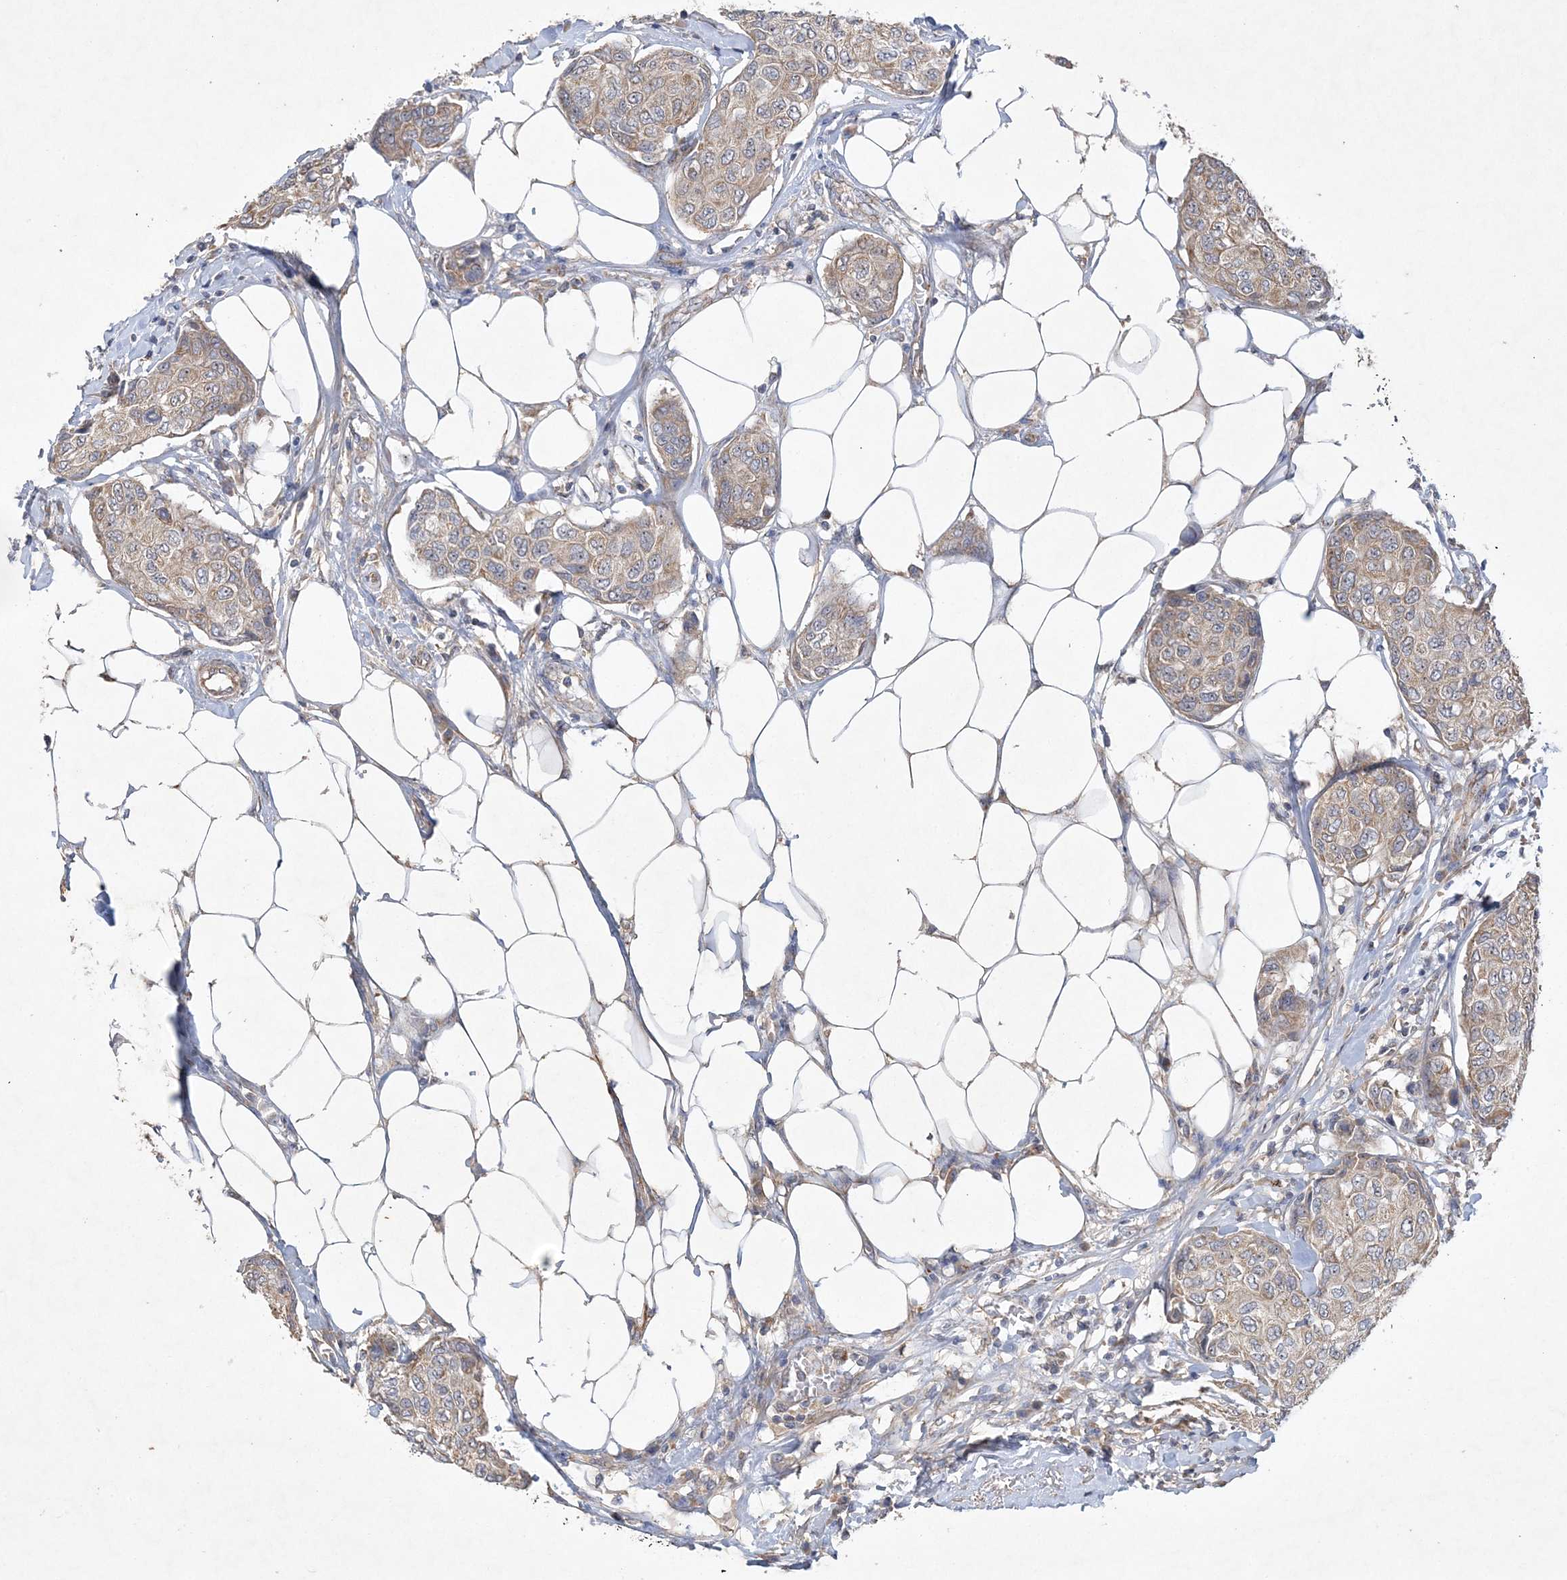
{"staining": {"intensity": "weak", "quantity": ">75%", "location": "cytoplasmic/membranous"}, "tissue": "breast cancer", "cell_type": "Tumor cells", "image_type": "cancer", "snomed": [{"axis": "morphology", "description": "Duct carcinoma"}, {"axis": "topography", "description": "Breast"}], "caption": "Brown immunohistochemical staining in breast invasive ductal carcinoma reveals weak cytoplasmic/membranous staining in about >75% of tumor cells.", "gene": "FEZ2", "patient": {"sex": "female", "age": 80}}